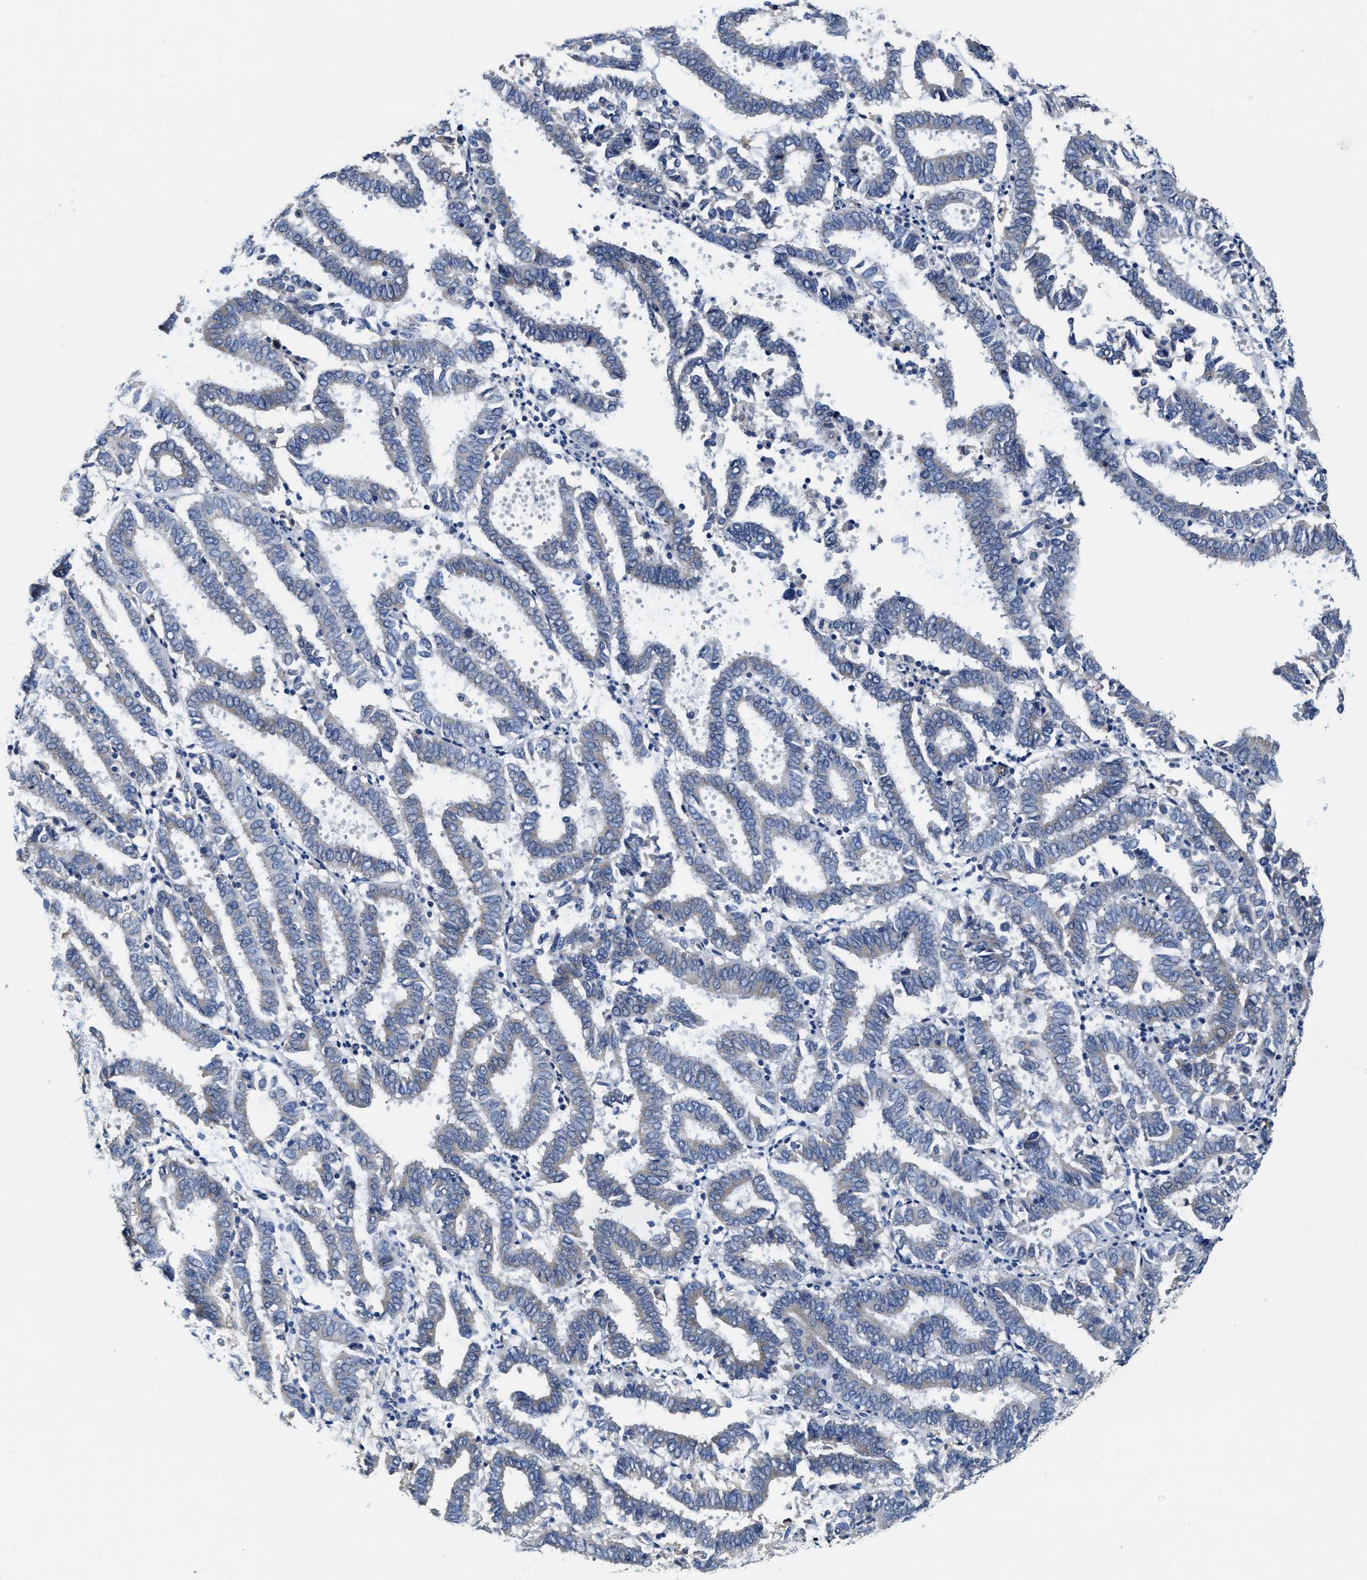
{"staining": {"intensity": "weak", "quantity": "<25%", "location": "cytoplasmic/membranous"}, "tissue": "endometrial cancer", "cell_type": "Tumor cells", "image_type": "cancer", "snomed": [{"axis": "morphology", "description": "Adenocarcinoma, NOS"}, {"axis": "topography", "description": "Uterus"}], "caption": "Human endometrial cancer (adenocarcinoma) stained for a protein using immunohistochemistry (IHC) reveals no positivity in tumor cells.", "gene": "PEG10", "patient": {"sex": "female", "age": 83}}